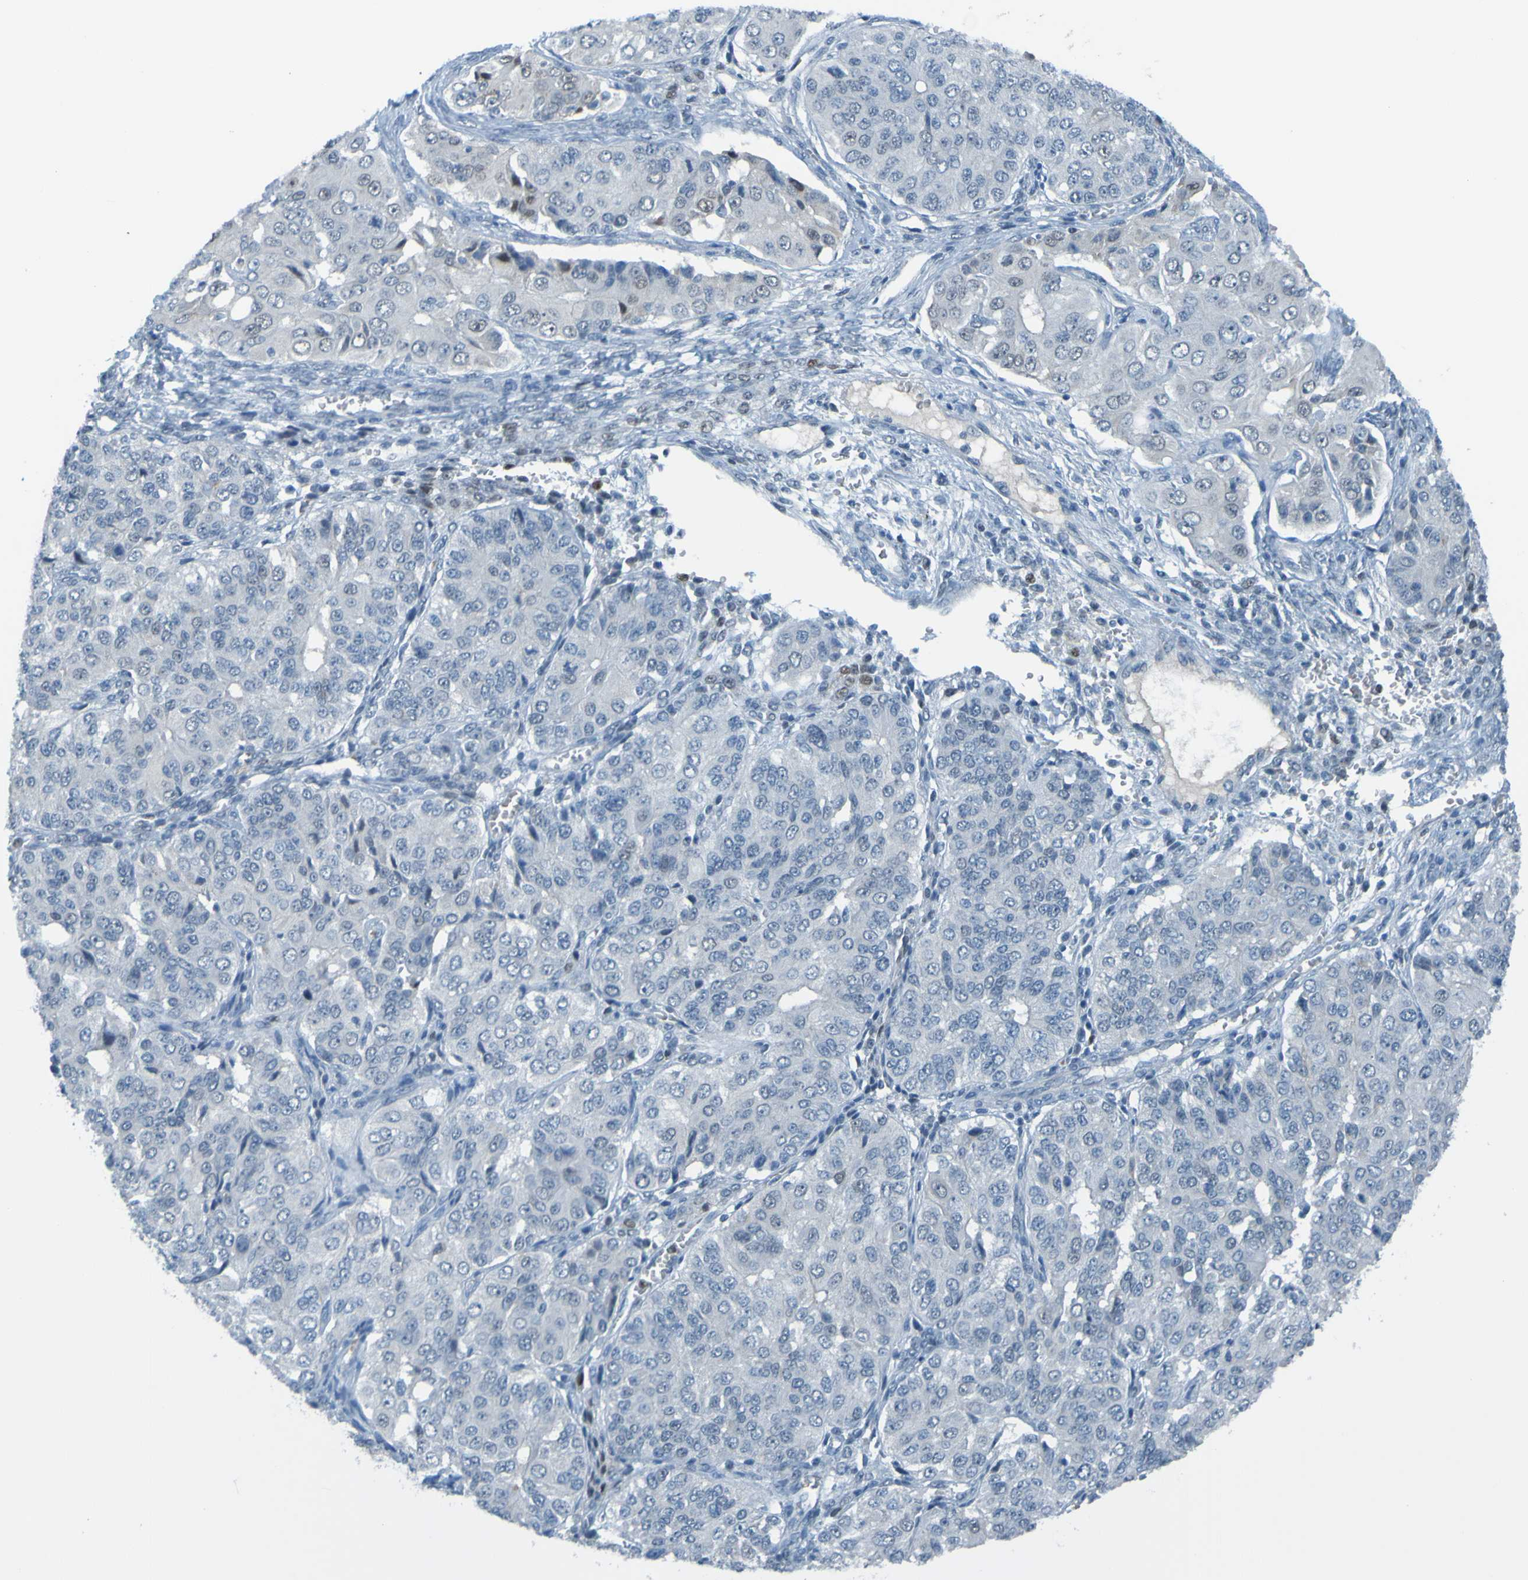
{"staining": {"intensity": "negative", "quantity": "none", "location": "none"}, "tissue": "ovarian cancer", "cell_type": "Tumor cells", "image_type": "cancer", "snomed": [{"axis": "morphology", "description": "Carcinoma, endometroid"}, {"axis": "topography", "description": "Ovary"}], "caption": "IHC histopathology image of ovarian endometroid carcinoma stained for a protein (brown), which exhibits no staining in tumor cells.", "gene": "USP36", "patient": {"sex": "female", "age": 51}}